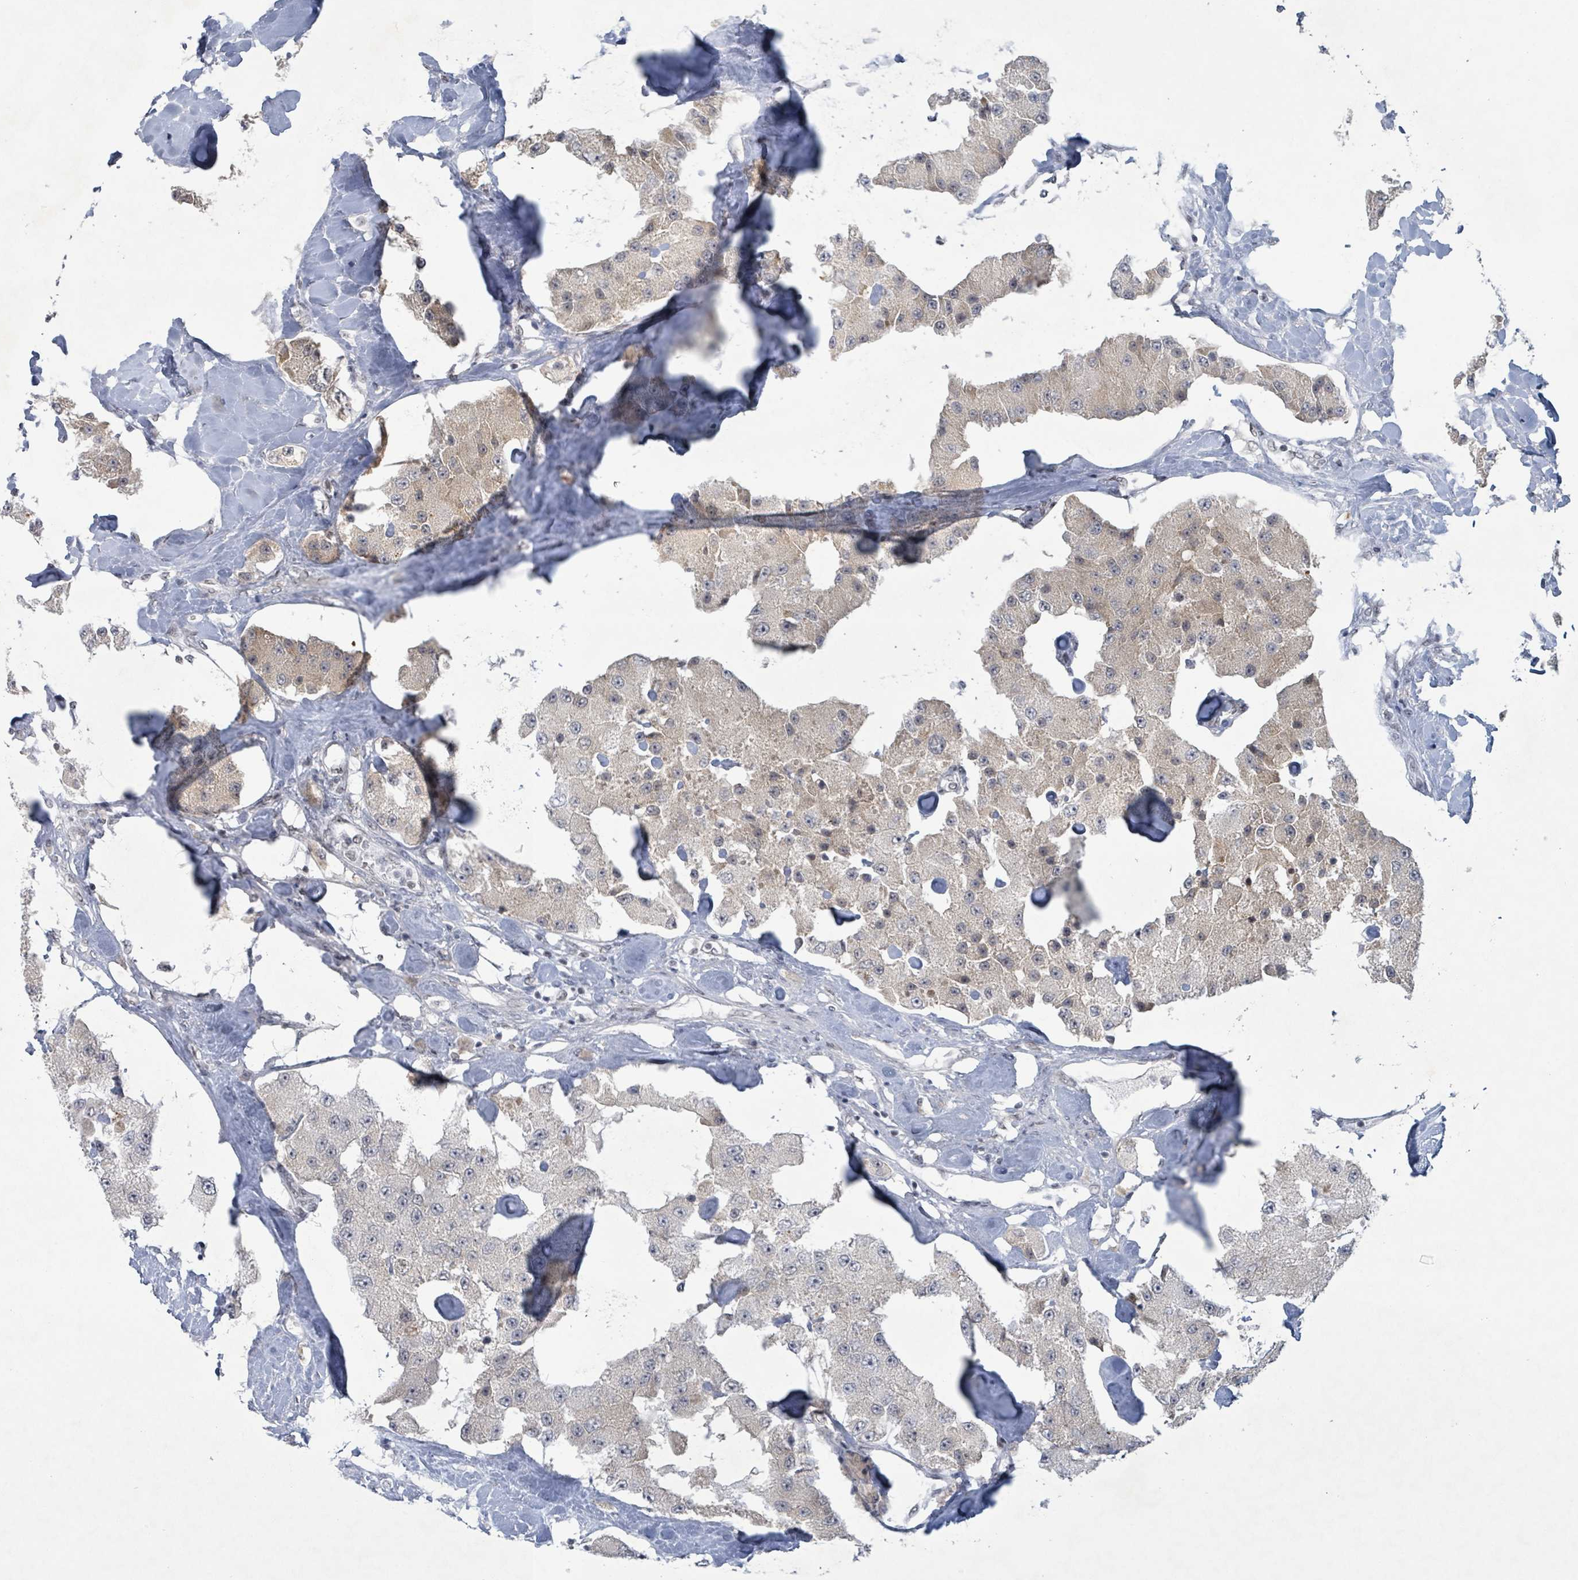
{"staining": {"intensity": "negative", "quantity": "none", "location": "none"}, "tissue": "carcinoid", "cell_type": "Tumor cells", "image_type": "cancer", "snomed": [{"axis": "morphology", "description": "Carcinoid, malignant, NOS"}, {"axis": "topography", "description": "Pancreas"}], "caption": "Immunohistochemistry micrograph of neoplastic tissue: human malignant carcinoid stained with DAB (3,3'-diaminobenzidine) exhibits no significant protein staining in tumor cells. The staining was performed using DAB to visualize the protein expression in brown, while the nuclei were stained in blue with hematoxylin (Magnification: 20x).", "gene": "BANP", "patient": {"sex": "male", "age": 41}}